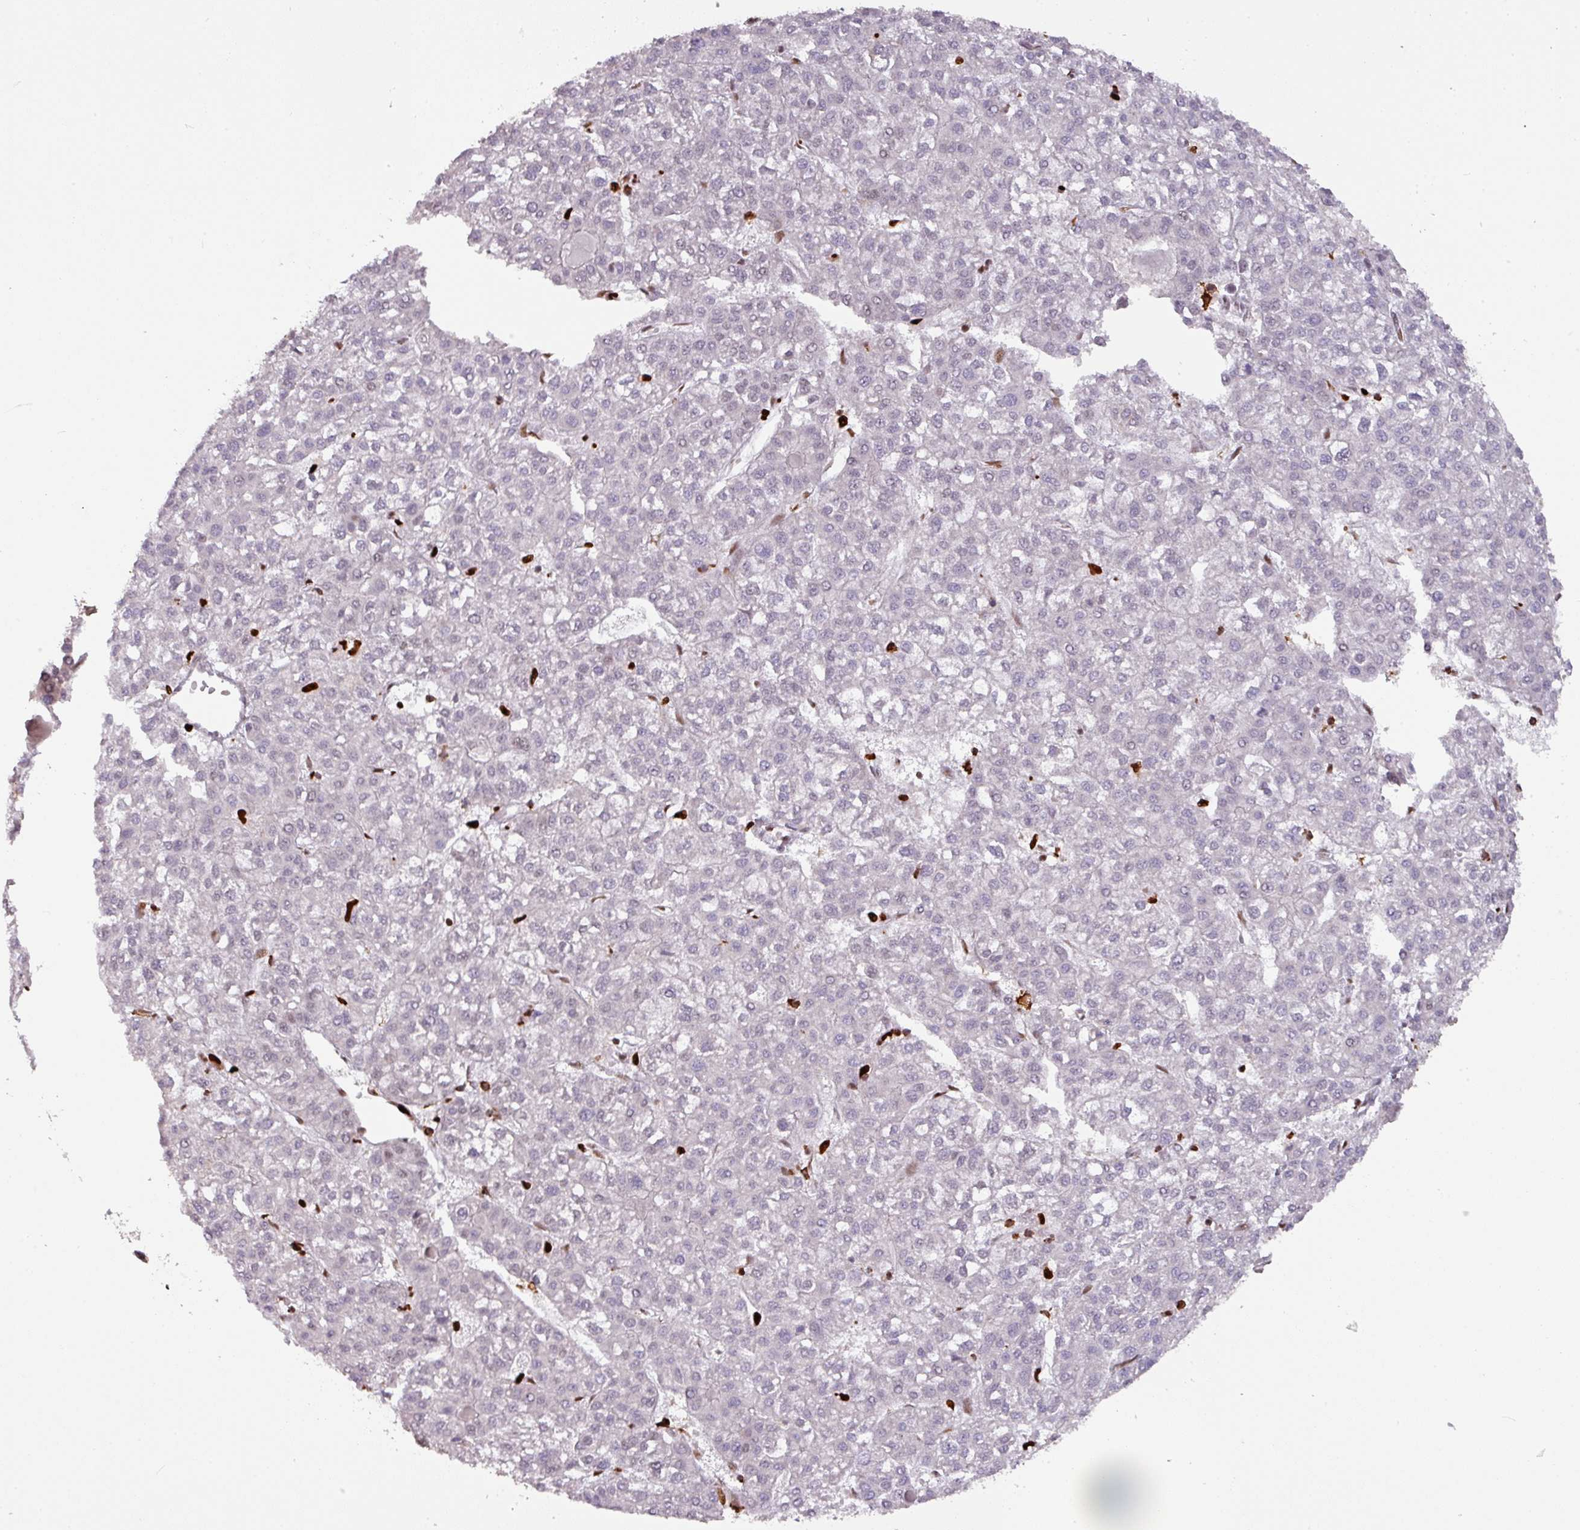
{"staining": {"intensity": "negative", "quantity": "none", "location": "none"}, "tissue": "liver cancer", "cell_type": "Tumor cells", "image_type": "cancer", "snomed": [{"axis": "morphology", "description": "Carcinoma, Hepatocellular, NOS"}, {"axis": "topography", "description": "Liver"}], "caption": "The image shows no significant staining in tumor cells of liver cancer (hepatocellular carcinoma). (DAB (3,3'-diaminobenzidine) immunohistochemistry, high magnification).", "gene": "SAMHD1", "patient": {"sex": "female", "age": 43}}